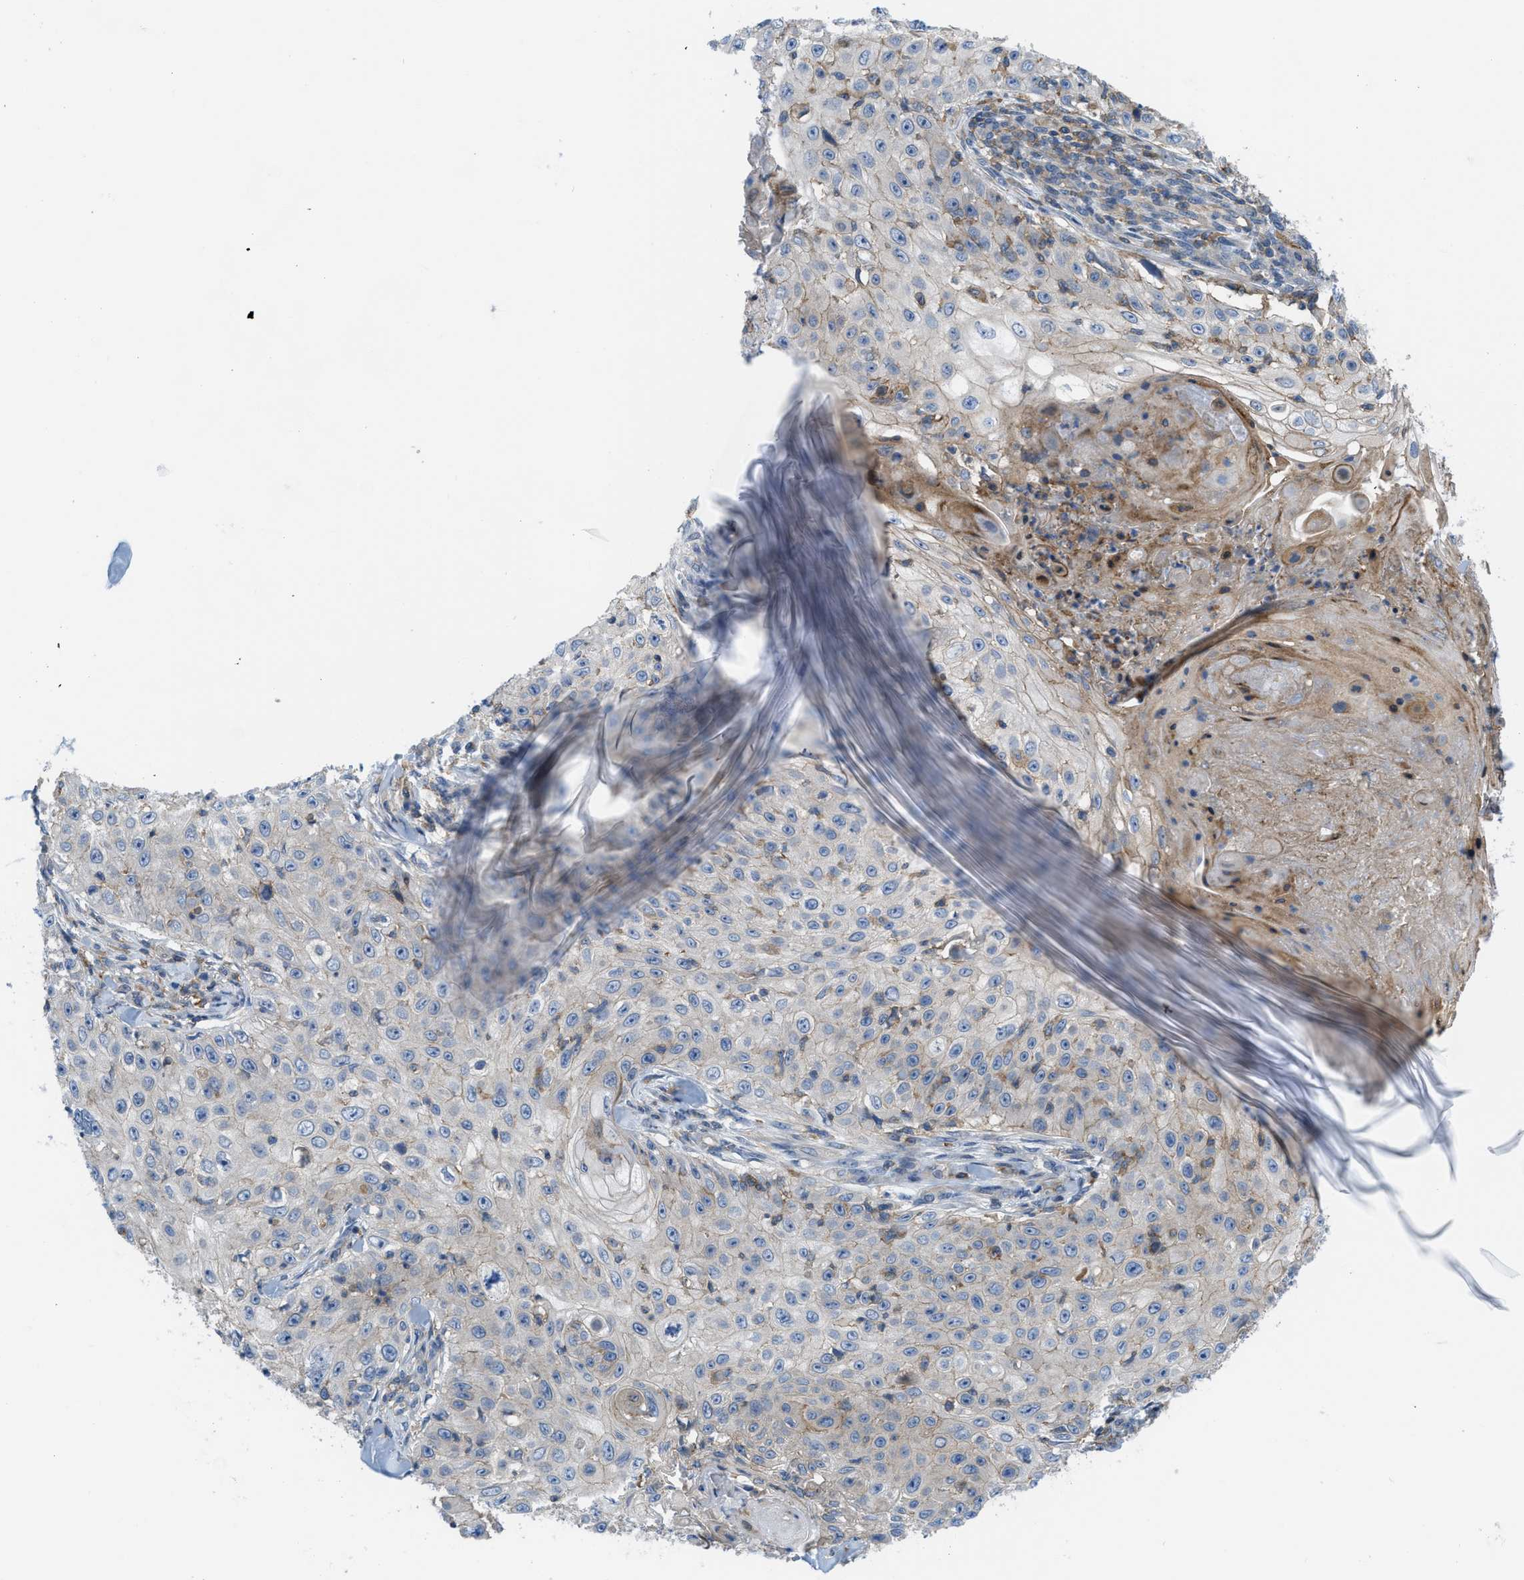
{"staining": {"intensity": "negative", "quantity": "none", "location": "none"}, "tissue": "skin cancer", "cell_type": "Tumor cells", "image_type": "cancer", "snomed": [{"axis": "morphology", "description": "Squamous cell carcinoma, NOS"}, {"axis": "topography", "description": "Skin"}], "caption": "Tumor cells show no significant expression in squamous cell carcinoma (skin).", "gene": "MYO18A", "patient": {"sex": "male", "age": 86}}